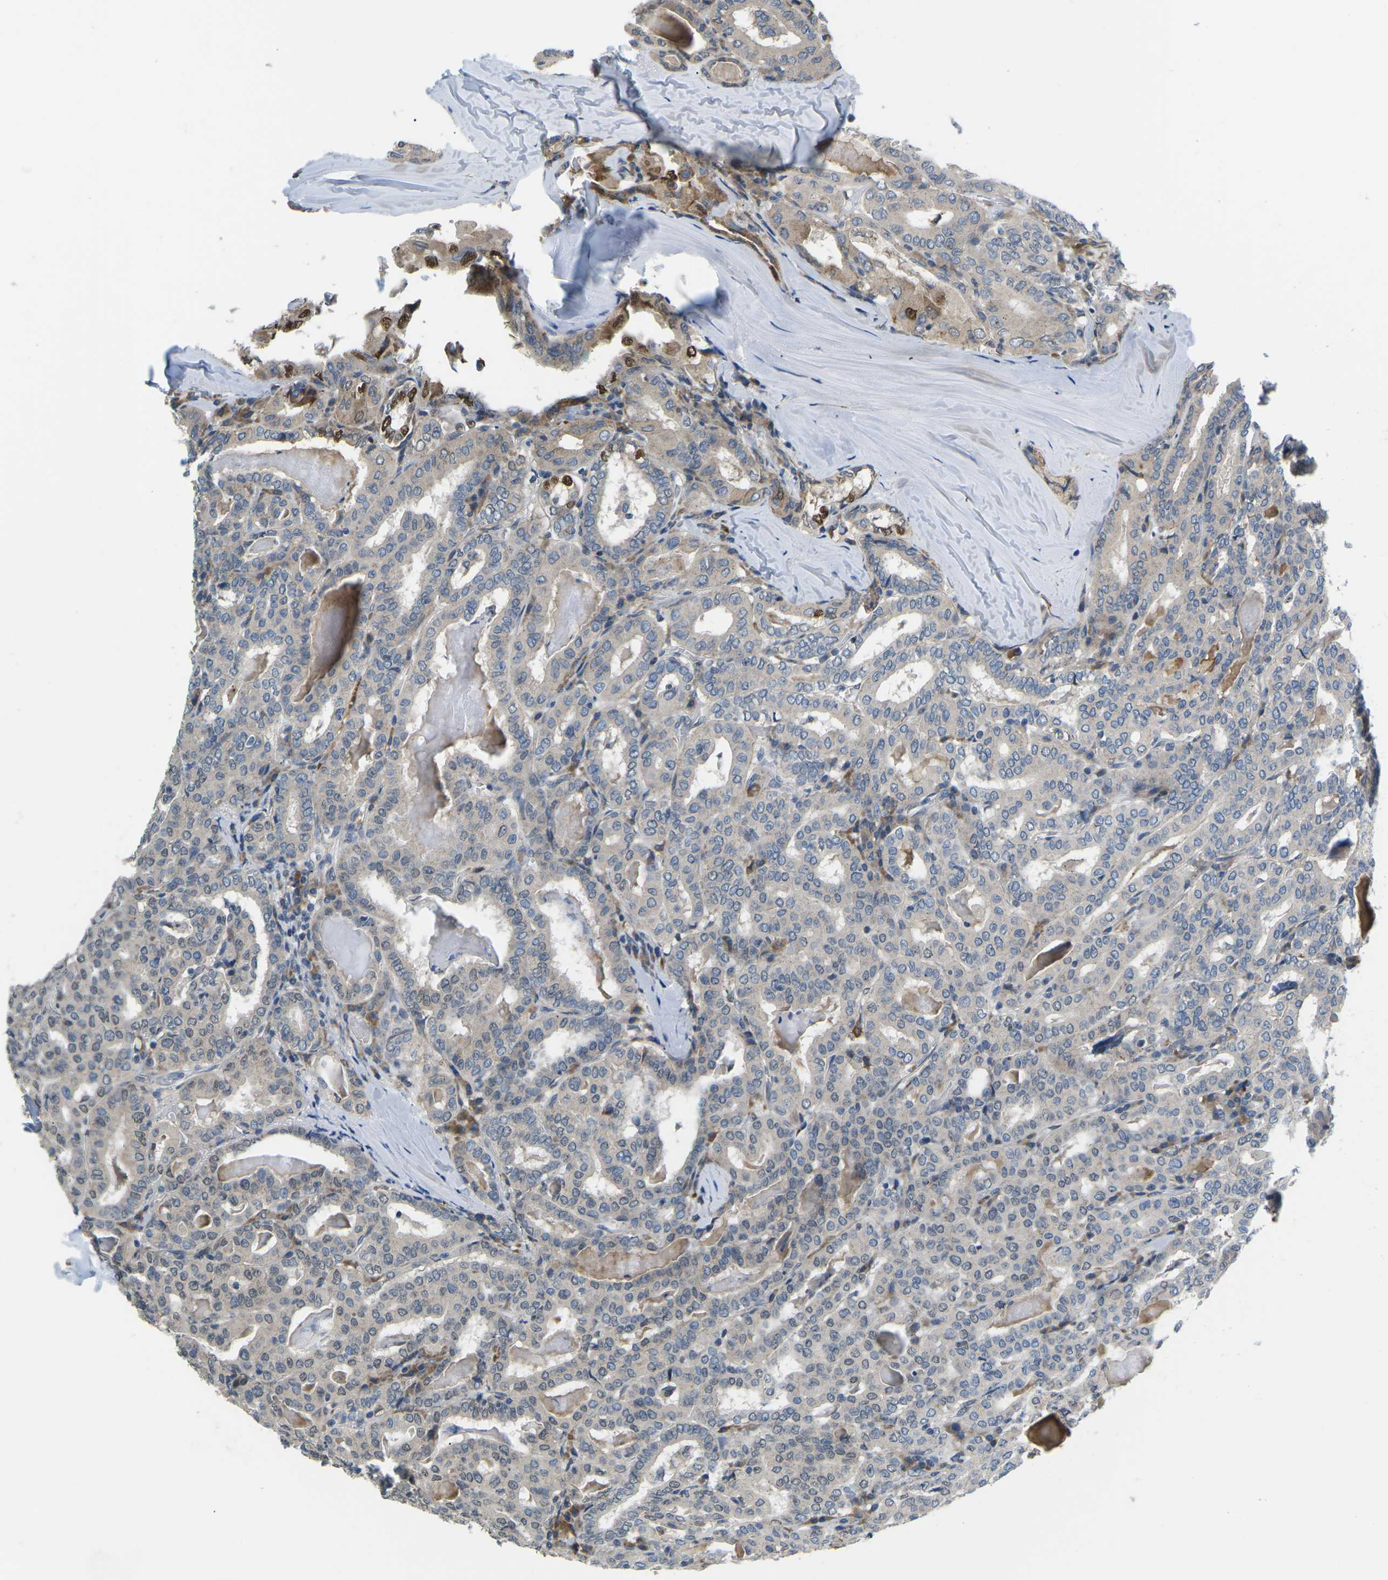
{"staining": {"intensity": "weak", "quantity": "<25%", "location": "cytoplasmic/membranous"}, "tissue": "thyroid cancer", "cell_type": "Tumor cells", "image_type": "cancer", "snomed": [{"axis": "morphology", "description": "Papillary adenocarcinoma, NOS"}, {"axis": "topography", "description": "Thyroid gland"}], "caption": "A micrograph of thyroid papillary adenocarcinoma stained for a protein exhibits no brown staining in tumor cells. (DAB (3,3'-diaminobenzidine) immunohistochemistry visualized using brightfield microscopy, high magnification).", "gene": "ERBB4", "patient": {"sex": "female", "age": 42}}